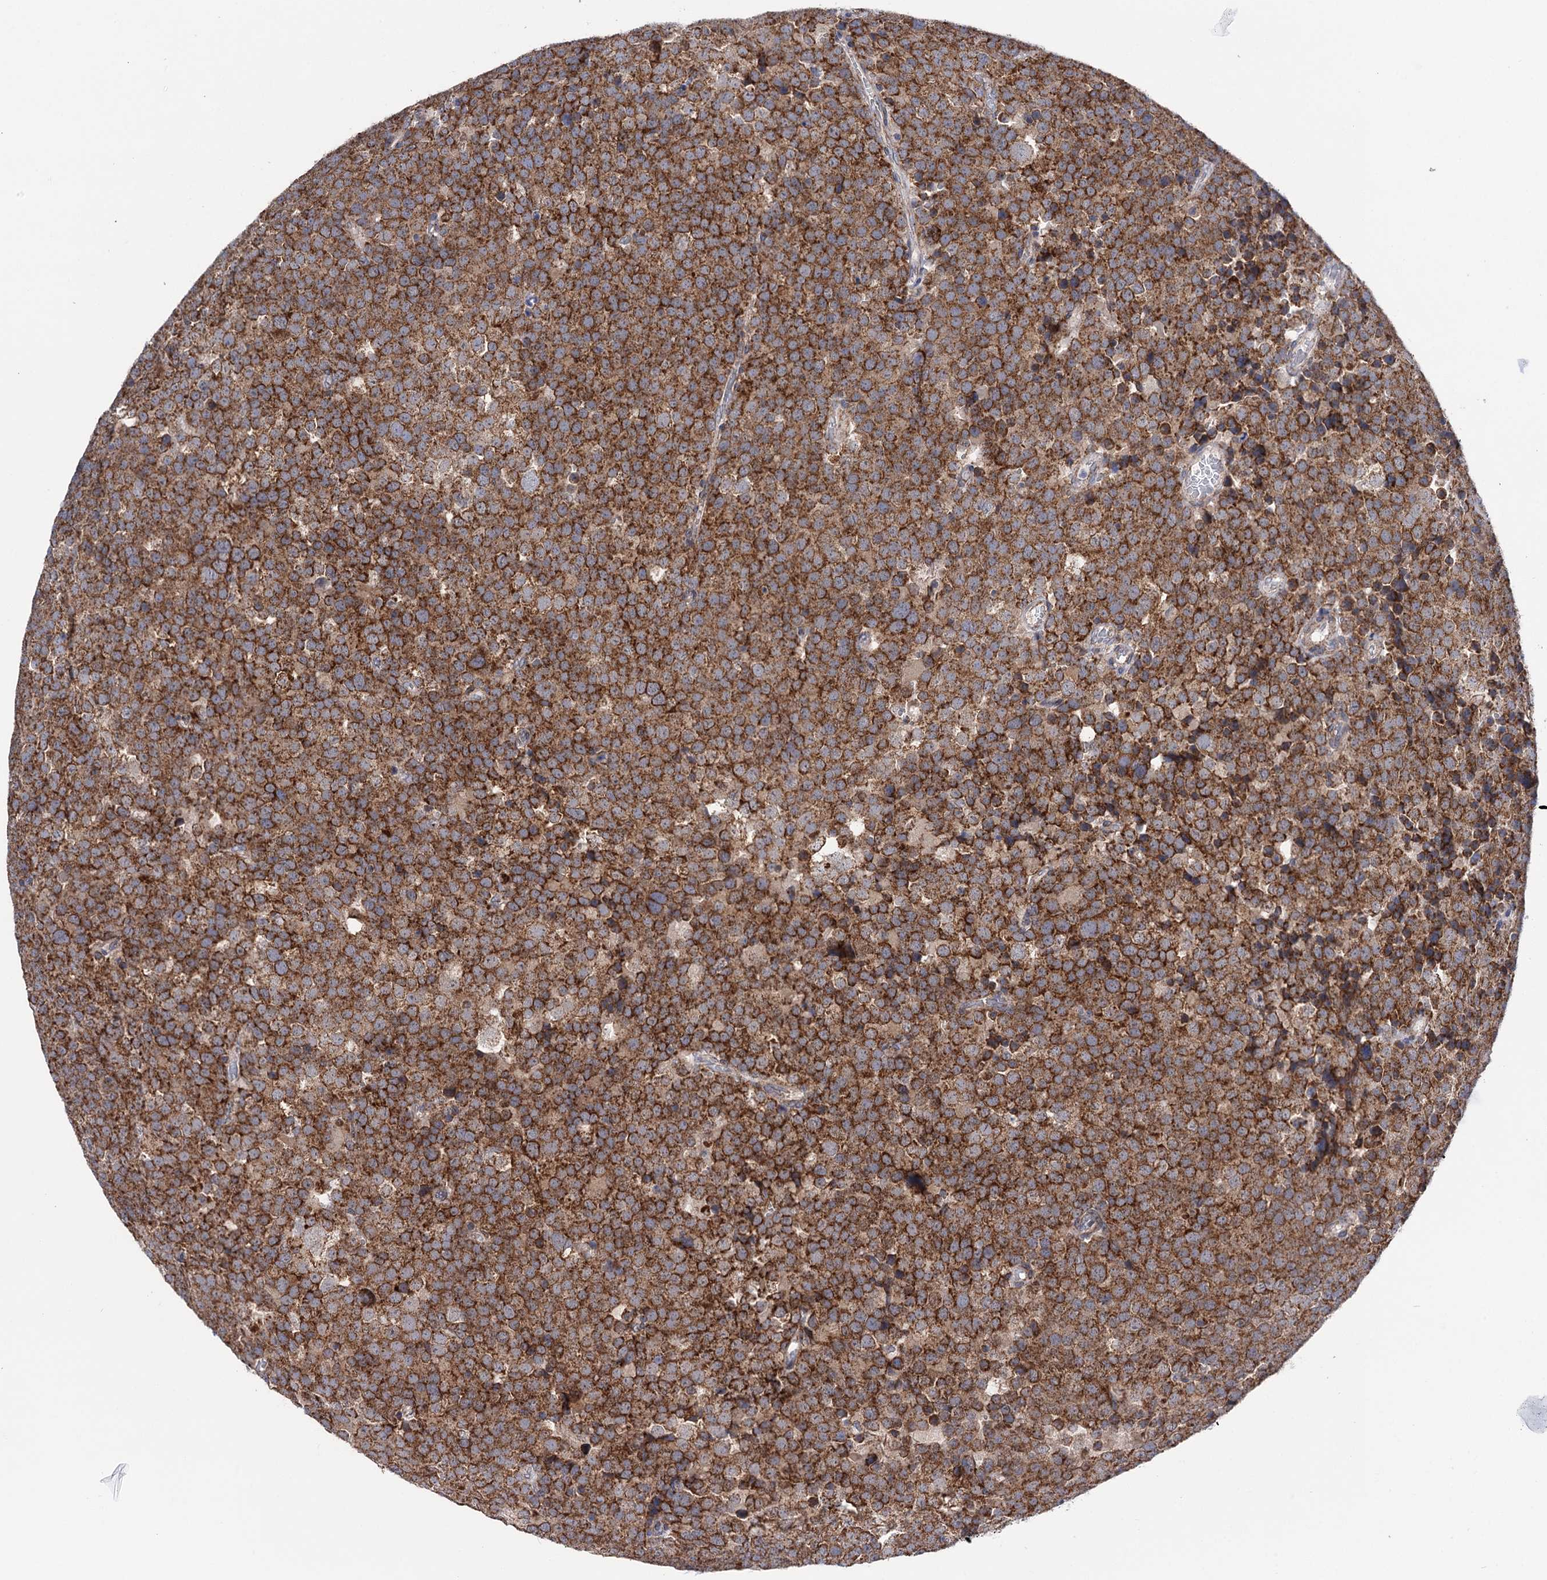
{"staining": {"intensity": "strong", "quantity": ">75%", "location": "cytoplasmic/membranous"}, "tissue": "testis cancer", "cell_type": "Tumor cells", "image_type": "cancer", "snomed": [{"axis": "morphology", "description": "Seminoma, NOS"}, {"axis": "topography", "description": "Testis"}], "caption": "Immunohistochemistry histopathology image of neoplastic tissue: testis cancer stained using IHC shows high levels of strong protein expression localized specifically in the cytoplasmic/membranous of tumor cells, appearing as a cytoplasmic/membranous brown color.", "gene": "SUCLA2", "patient": {"sex": "male", "age": 71}}